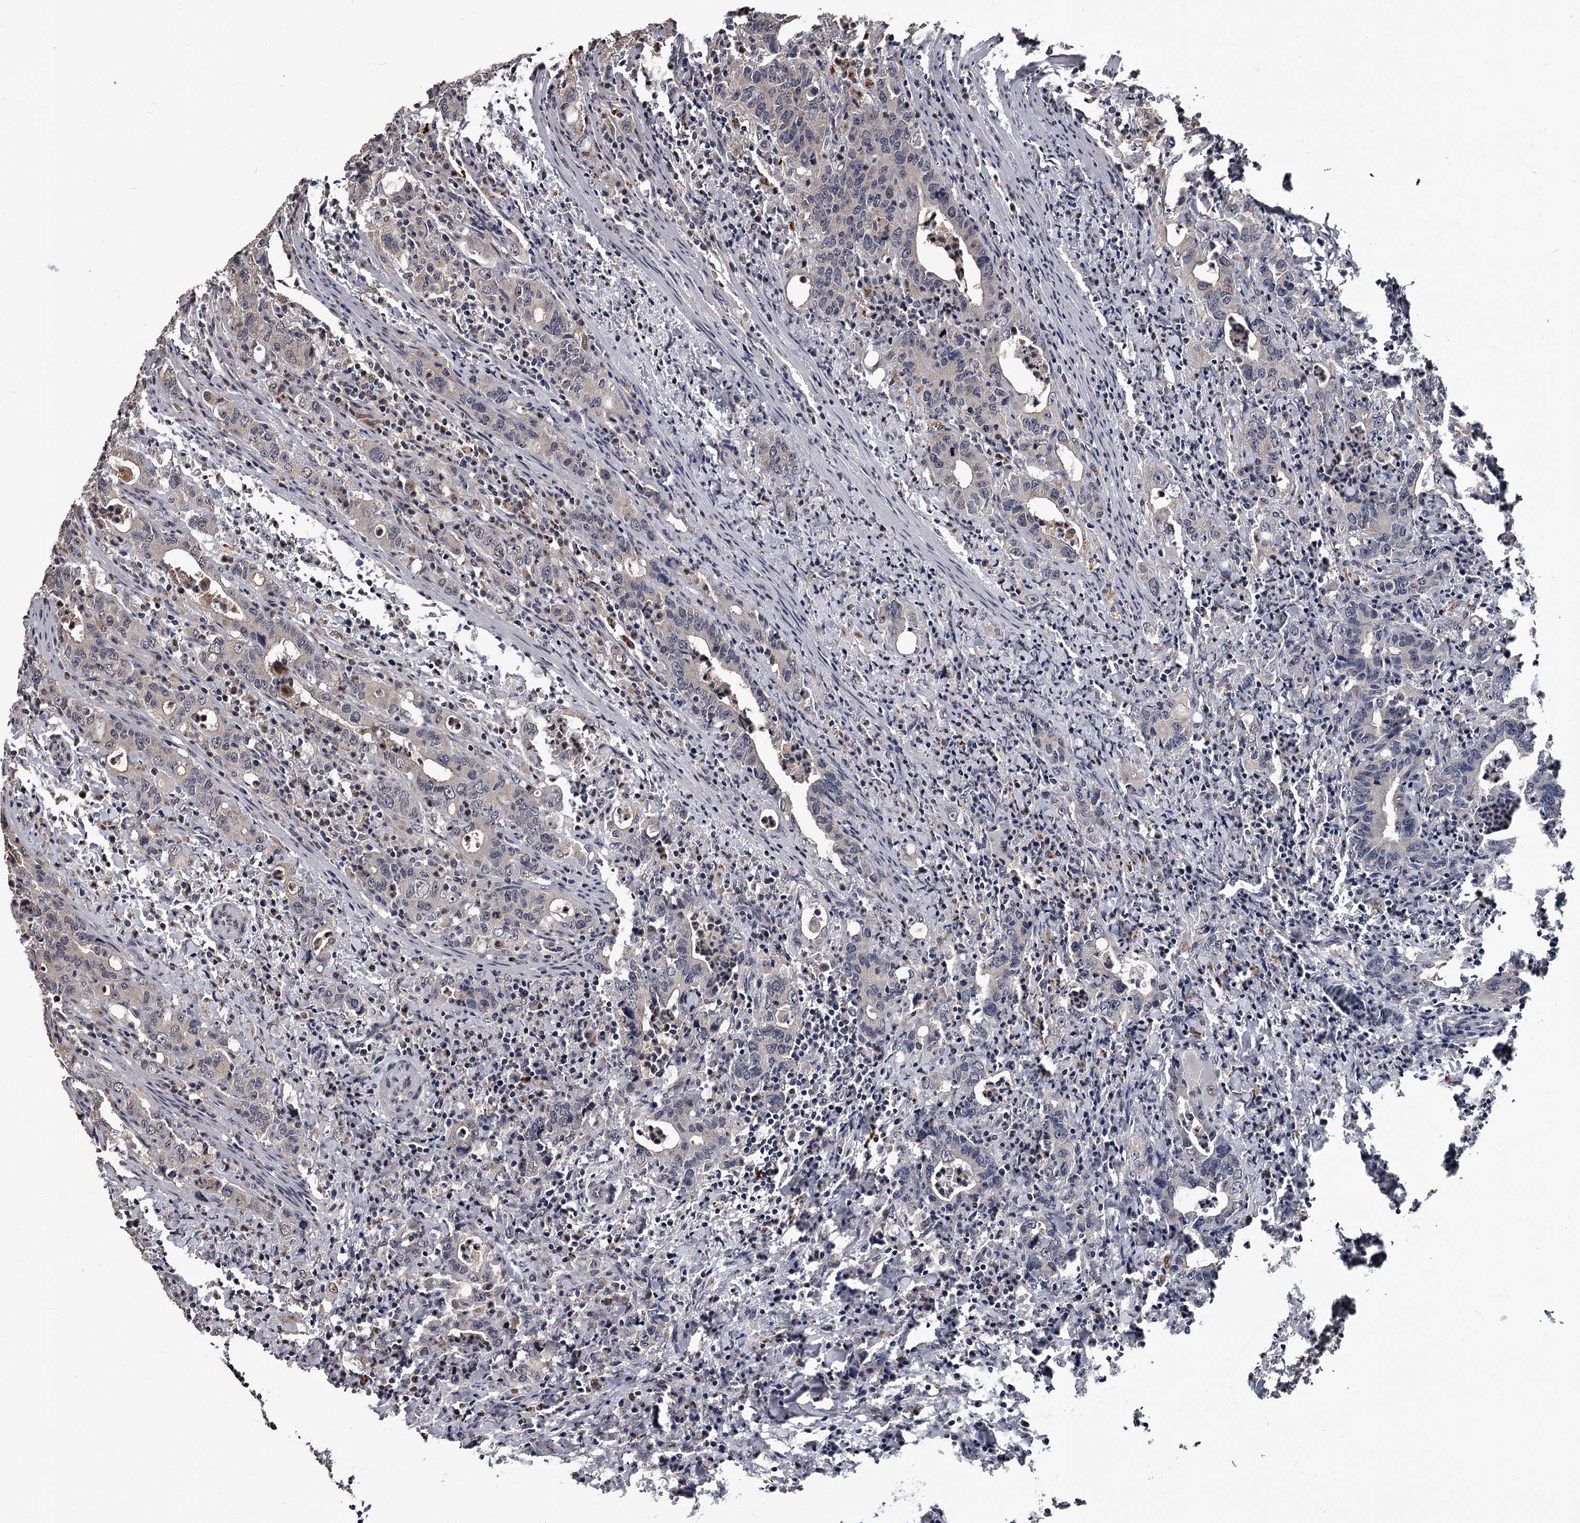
{"staining": {"intensity": "negative", "quantity": "none", "location": "none"}, "tissue": "colorectal cancer", "cell_type": "Tumor cells", "image_type": "cancer", "snomed": [{"axis": "morphology", "description": "Adenocarcinoma, NOS"}, {"axis": "topography", "description": "Colon"}], "caption": "This is an immunohistochemistry (IHC) histopathology image of adenocarcinoma (colorectal). There is no expression in tumor cells.", "gene": "PRPF40B", "patient": {"sex": "female", "age": 75}}